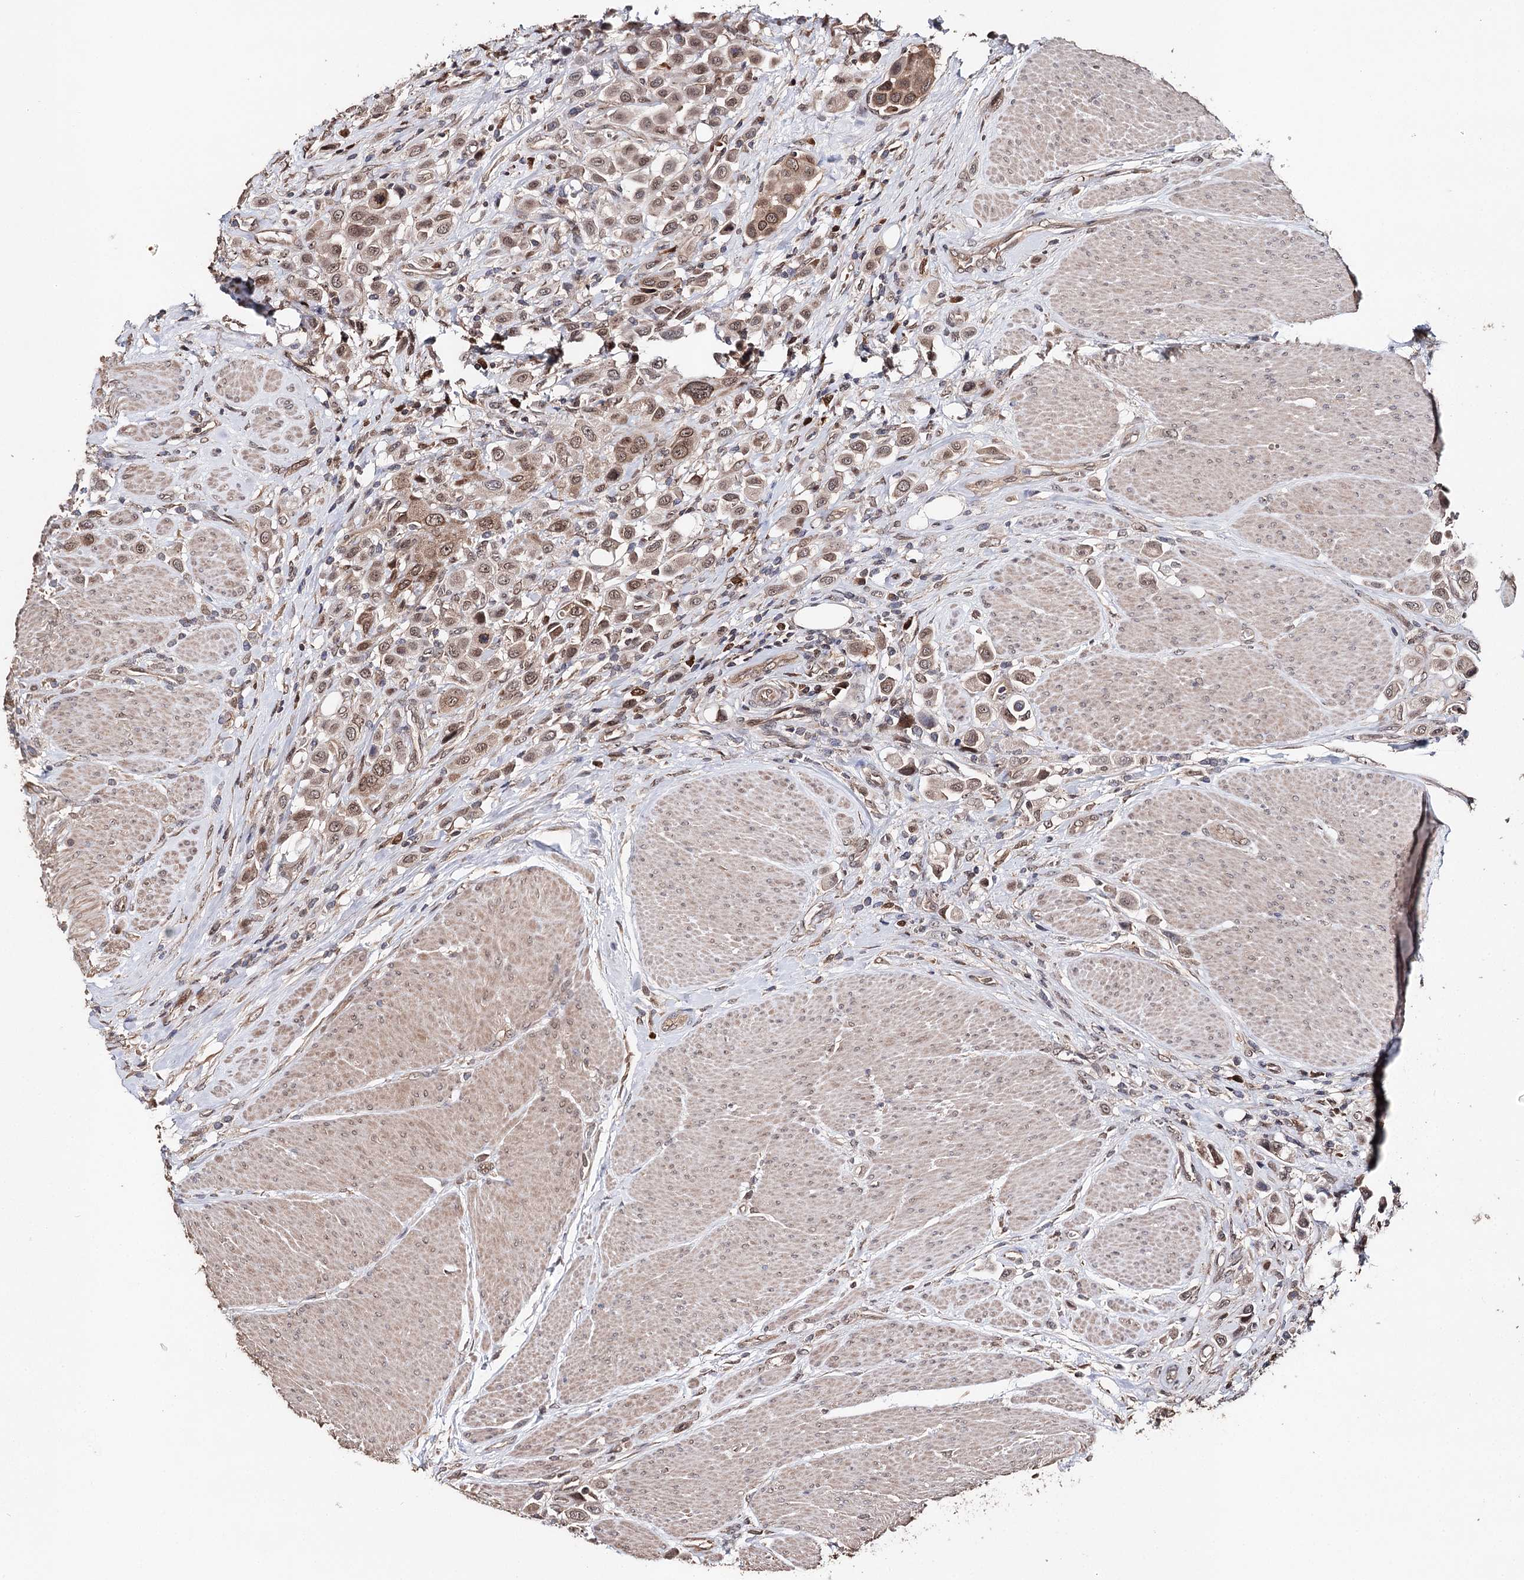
{"staining": {"intensity": "moderate", "quantity": ">75%", "location": "nuclear"}, "tissue": "urothelial cancer", "cell_type": "Tumor cells", "image_type": "cancer", "snomed": [{"axis": "morphology", "description": "Urothelial carcinoma, High grade"}, {"axis": "topography", "description": "Urinary bladder"}], "caption": "High-grade urothelial carcinoma stained with IHC demonstrates moderate nuclear staining in about >75% of tumor cells.", "gene": "NOPCHAP1", "patient": {"sex": "male", "age": 50}}